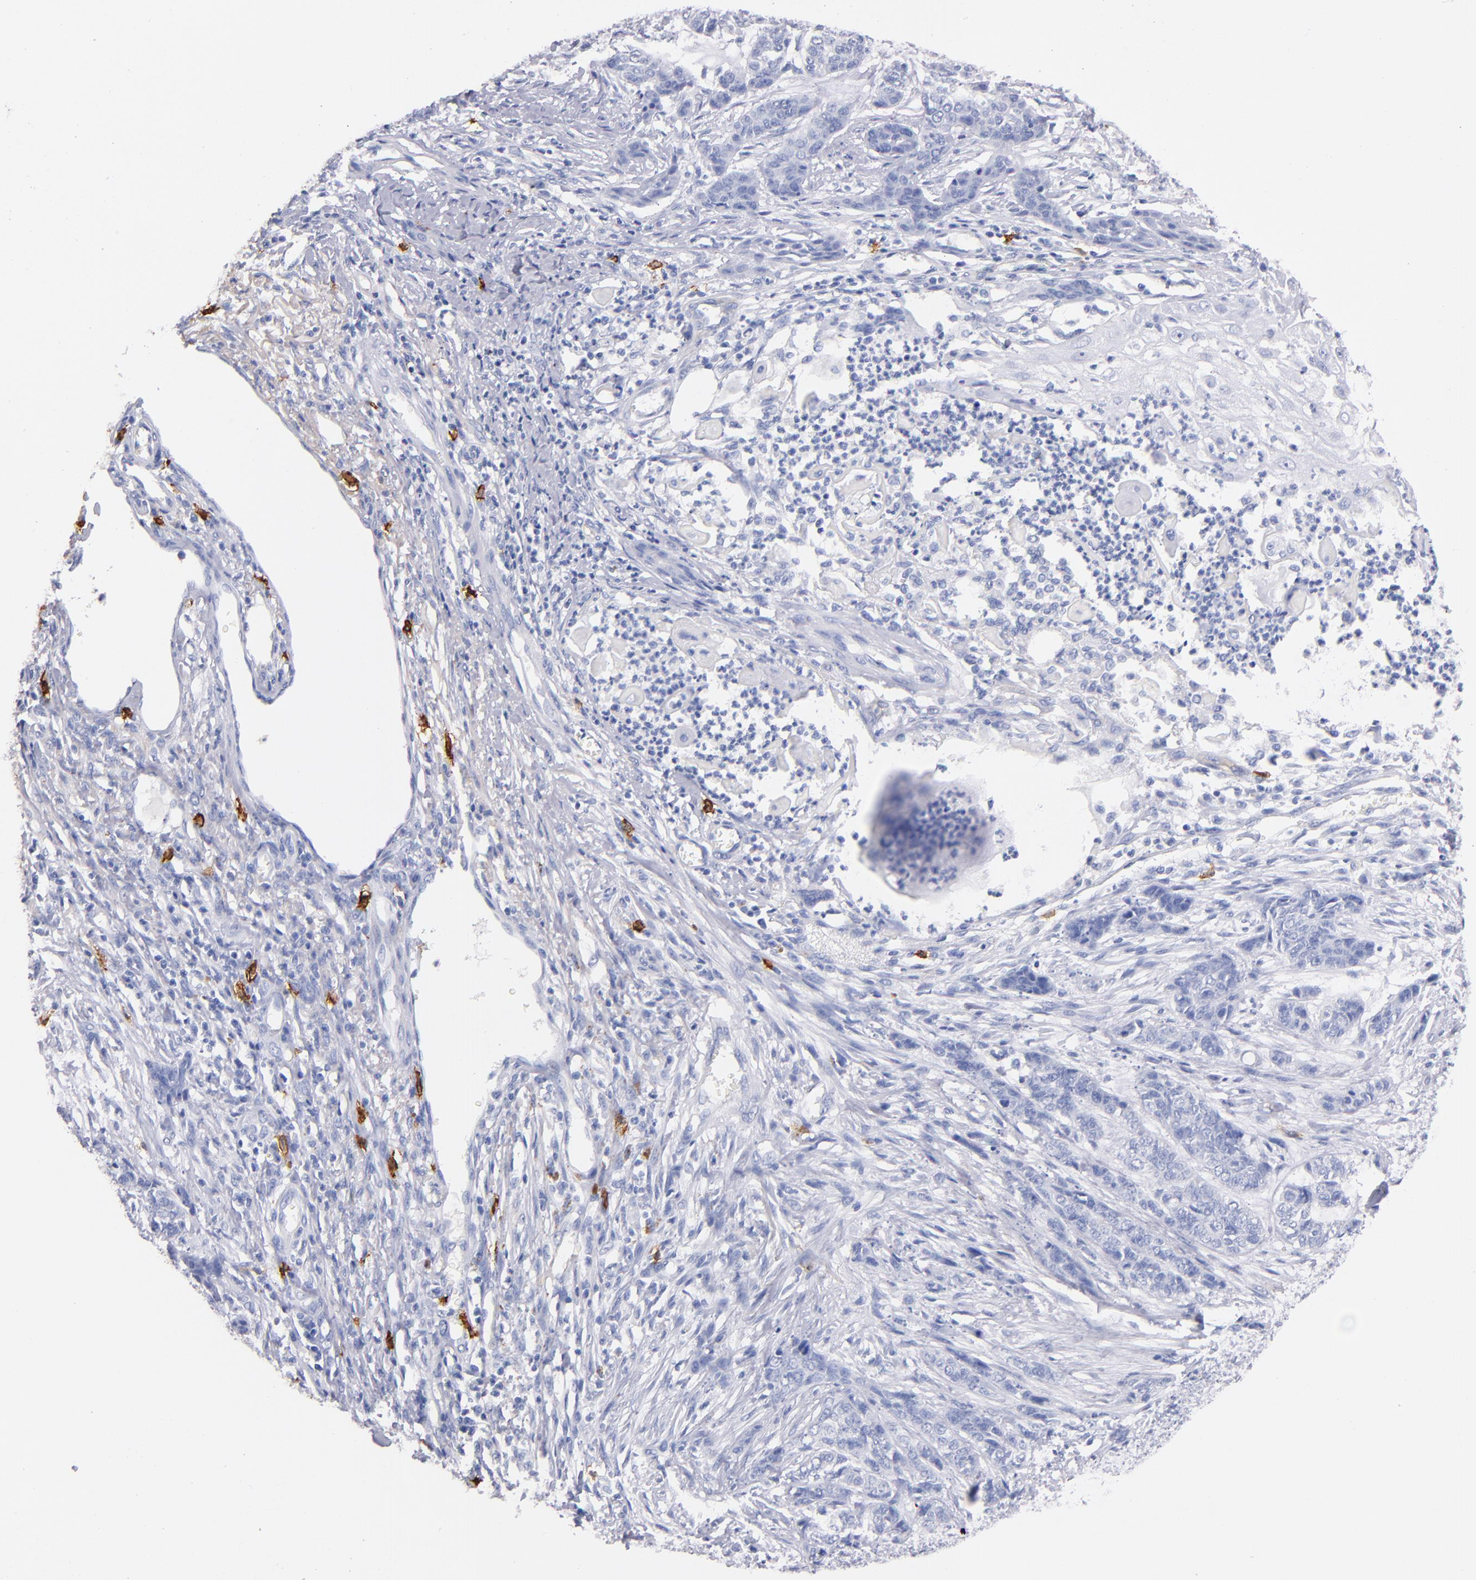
{"staining": {"intensity": "negative", "quantity": "none", "location": "none"}, "tissue": "skin cancer", "cell_type": "Tumor cells", "image_type": "cancer", "snomed": [{"axis": "morphology", "description": "Basal cell carcinoma"}, {"axis": "topography", "description": "Skin"}], "caption": "This is a image of IHC staining of skin cancer, which shows no expression in tumor cells. (Stains: DAB (3,3'-diaminobenzidine) IHC with hematoxylin counter stain, Microscopy: brightfield microscopy at high magnification).", "gene": "KIT", "patient": {"sex": "female", "age": 64}}